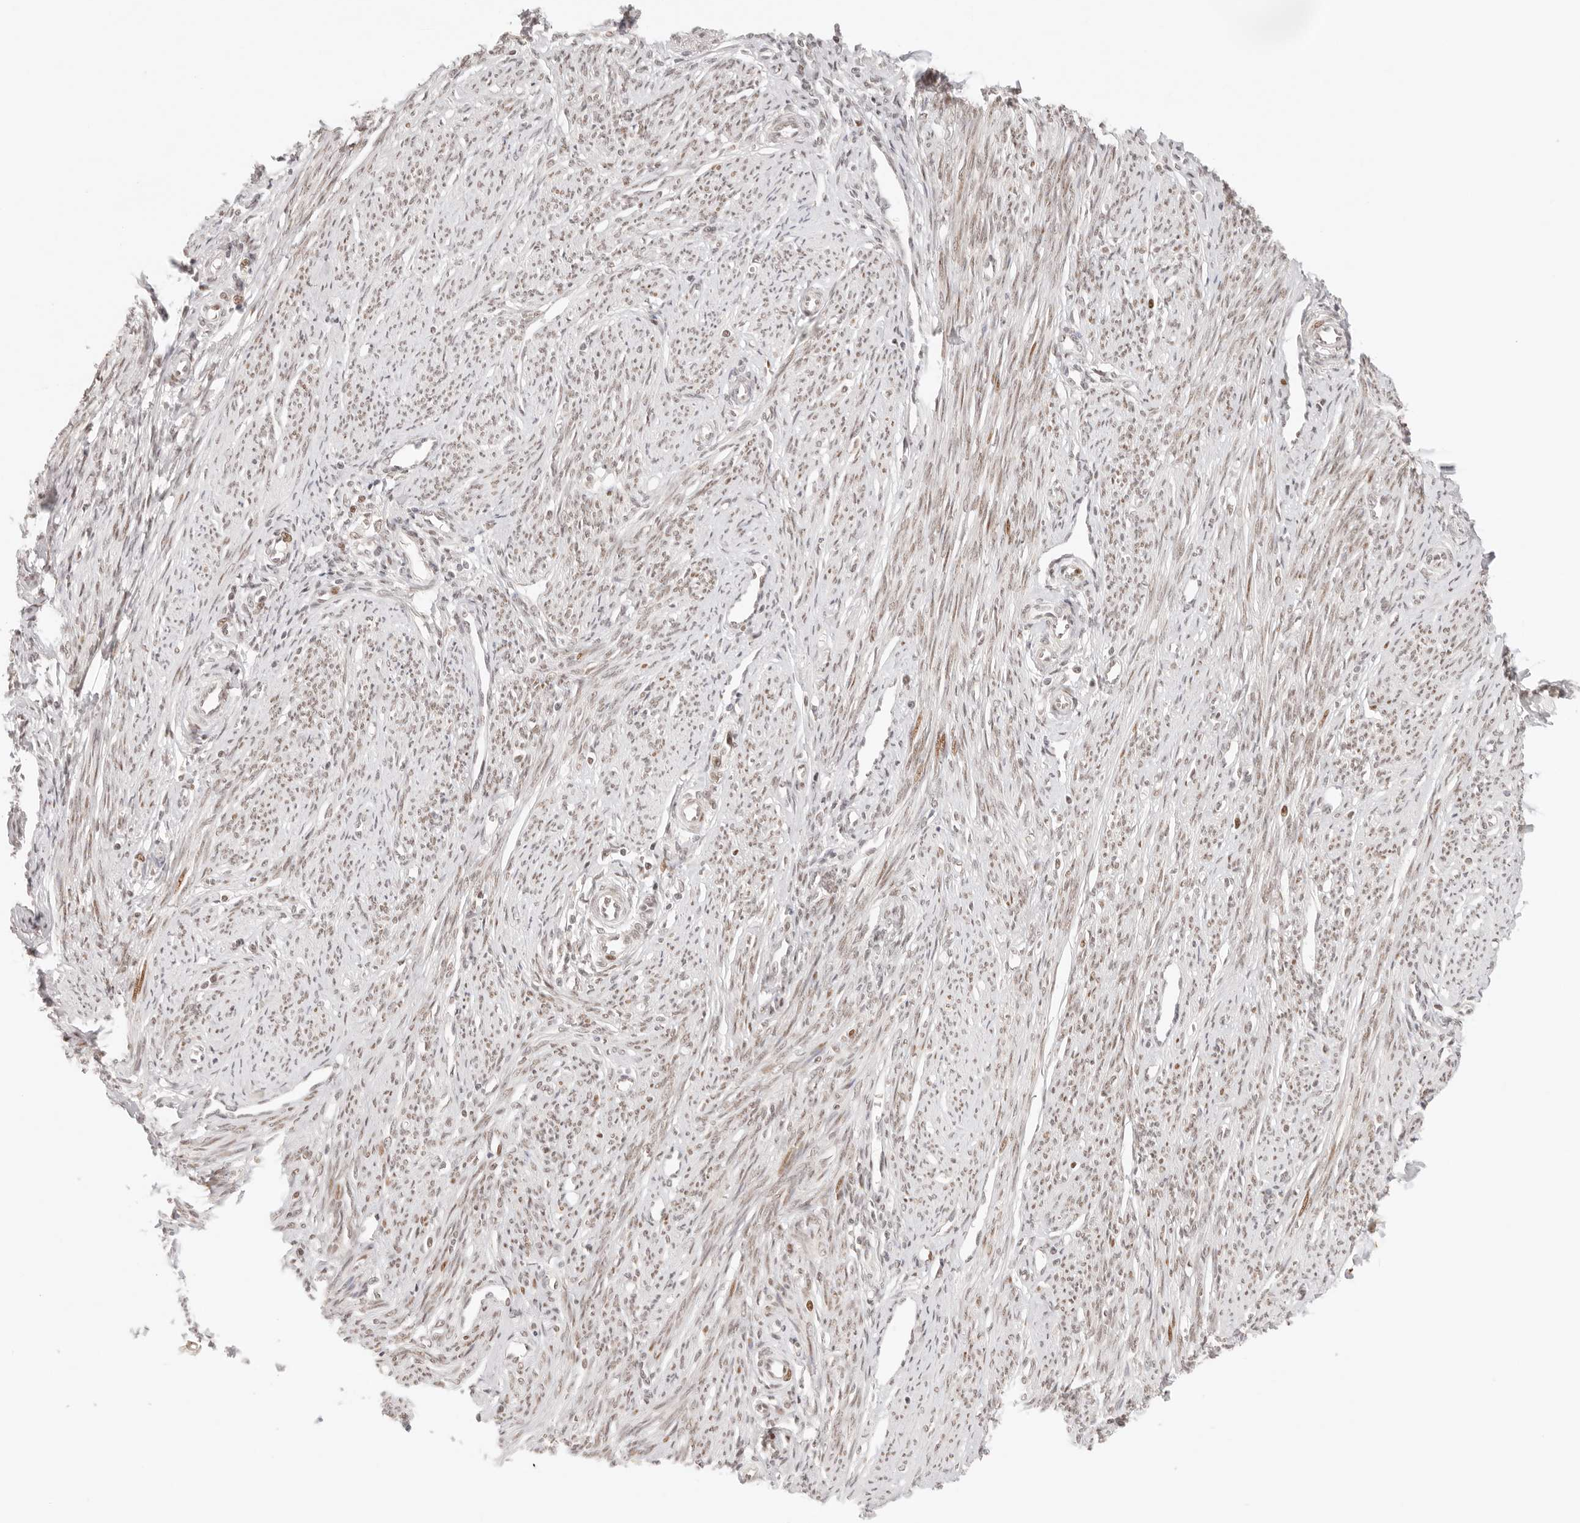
{"staining": {"intensity": "weak", "quantity": "25%-75%", "location": "nuclear"}, "tissue": "endometrium", "cell_type": "Cells in endometrial stroma", "image_type": "normal", "snomed": [{"axis": "morphology", "description": "Normal tissue, NOS"}, {"axis": "topography", "description": "Endometrium"}], "caption": "Protein analysis of normal endometrium displays weak nuclear staining in approximately 25%-75% of cells in endometrial stroma.", "gene": "HOXC5", "patient": {"sex": "female", "age": 56}}